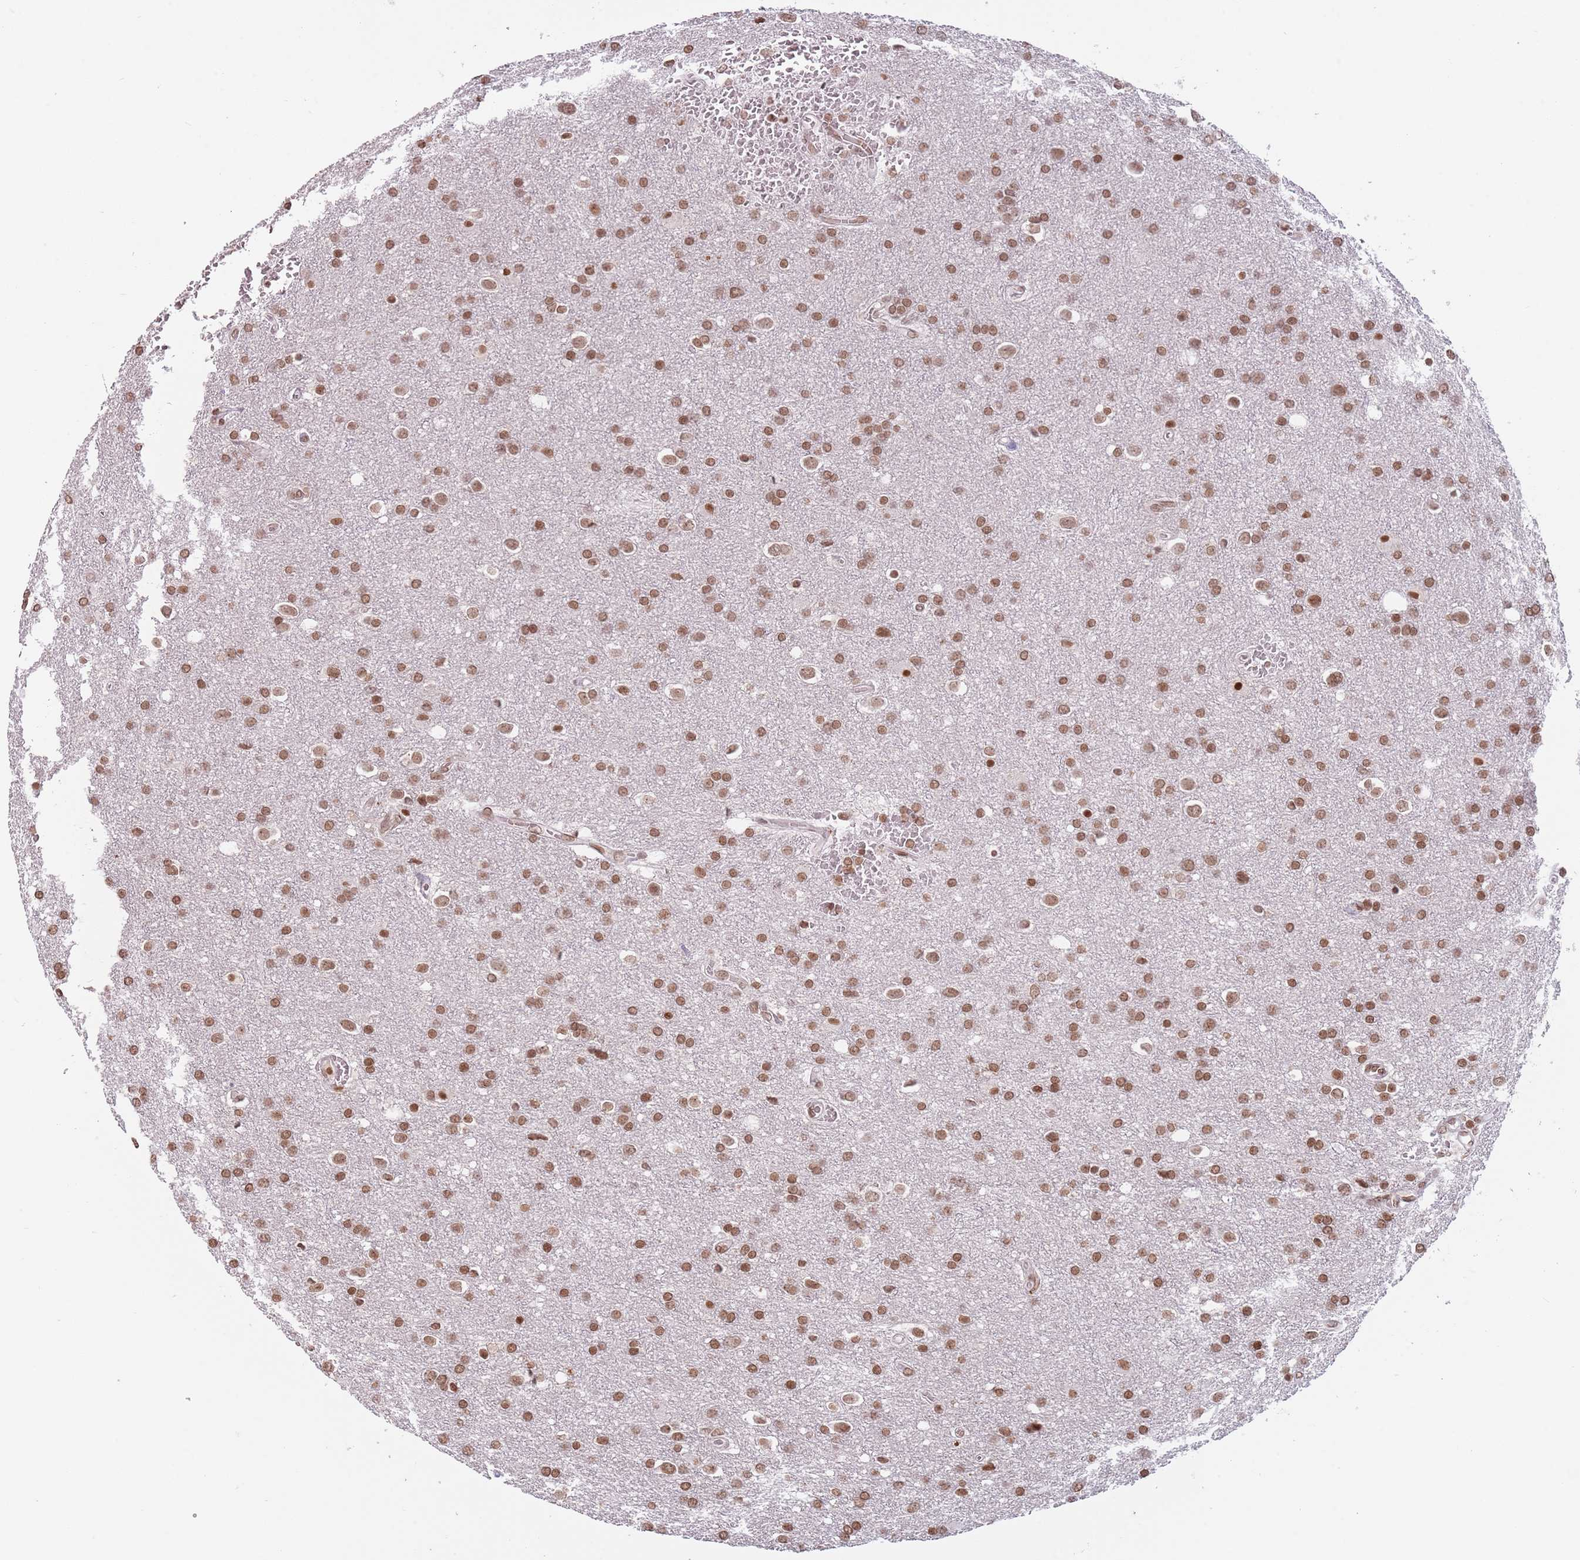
{"staining": {"intensity": "moderate", "quantity": ">75%", "location": "nuclear"}, "tissue": "glioma", "cell_type": "Tumor cells", "image_type": "cancer", "snomed": [{"axis": "morphology", "description": "Glioma, malignant, Low grade"}, {"axis": "topography", "description": "Brain"}], "caption": "A brown stain highlights moderate nuclear expression of a protein in human malignant glioma (low-grade) tumor cells.", "gene": "SH3RF3", "patient": {"sex": "female", "age": 32}}